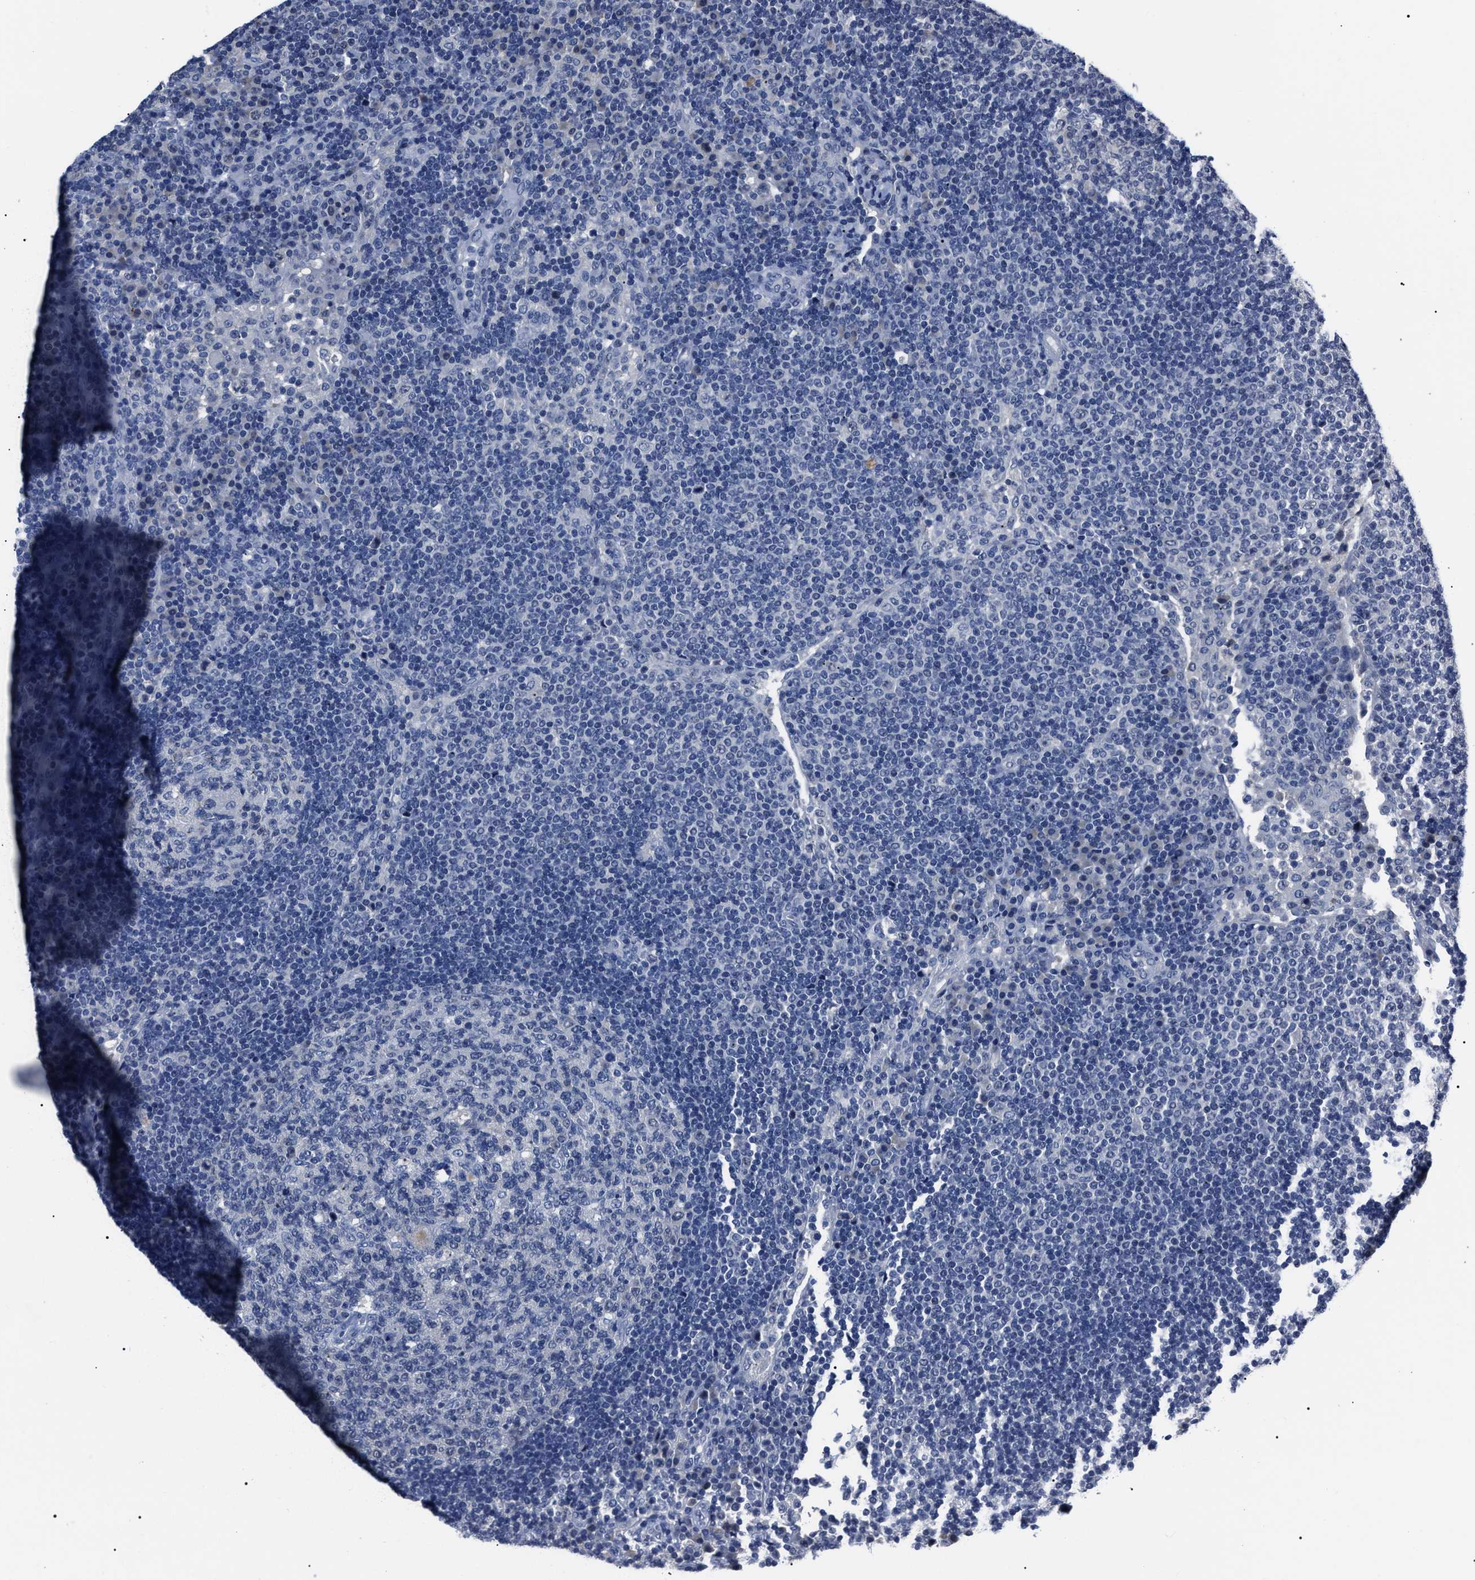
{"staining": {"intensity": "negative", "quantity": "none", "location": "none"}, "tissue": "lymph node", "cell_type": "Germinal center cells", "image_type": "normal", "snomed": [{"axis": "morphology", "description": "Normal tissue, NOS"}, {"axis": "topography", "description": "Lymph node"}], "caption": "A high-resolution photomicrograph shows immunohistochemistry (IHC) staining of normal lymph node, which shows no significant expression in germinal center cells. (DAB (3,3'-diaminobenzidine) immunohistochemistry with hematoxylin counter stain).", "gene": "LRWD1", "patient": {"sex": "female", "age": 53}}